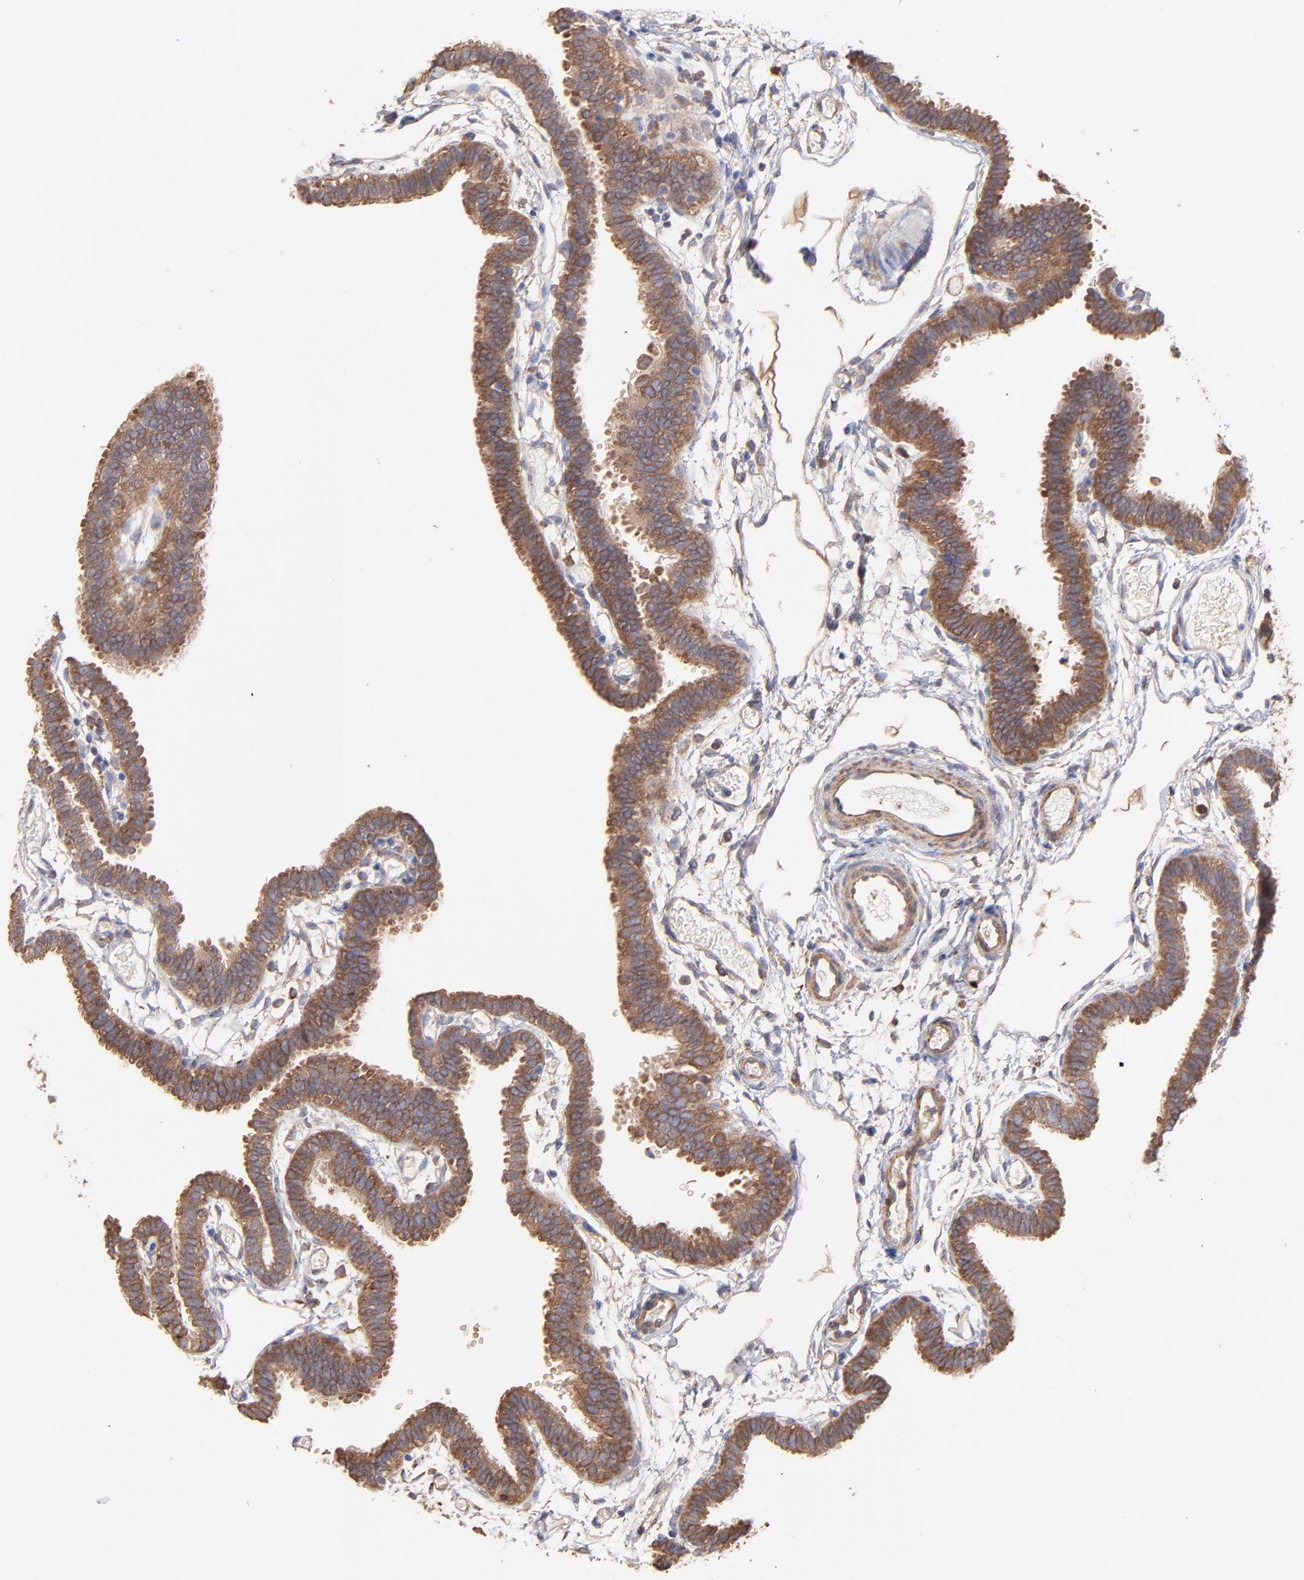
{"staining": {"intensity": "strong", "quantity": ">75%", "location": "cytoplasmic/membranous"}, "tissue": "fallopian tube", "cell_type": "Glandular cells", "image_type": "normal", "snomed": [{"axis": "morphology", "description": "Normal tissue, NOS"}, {"axis": "topography", "description": "Fallopian tube"}], "caption": "Fallopian tube stained with a protein marker exhibits strong staining in glandular cells.", "gene": "PFKM", "patient": {"sex": "female", "age": 29}}